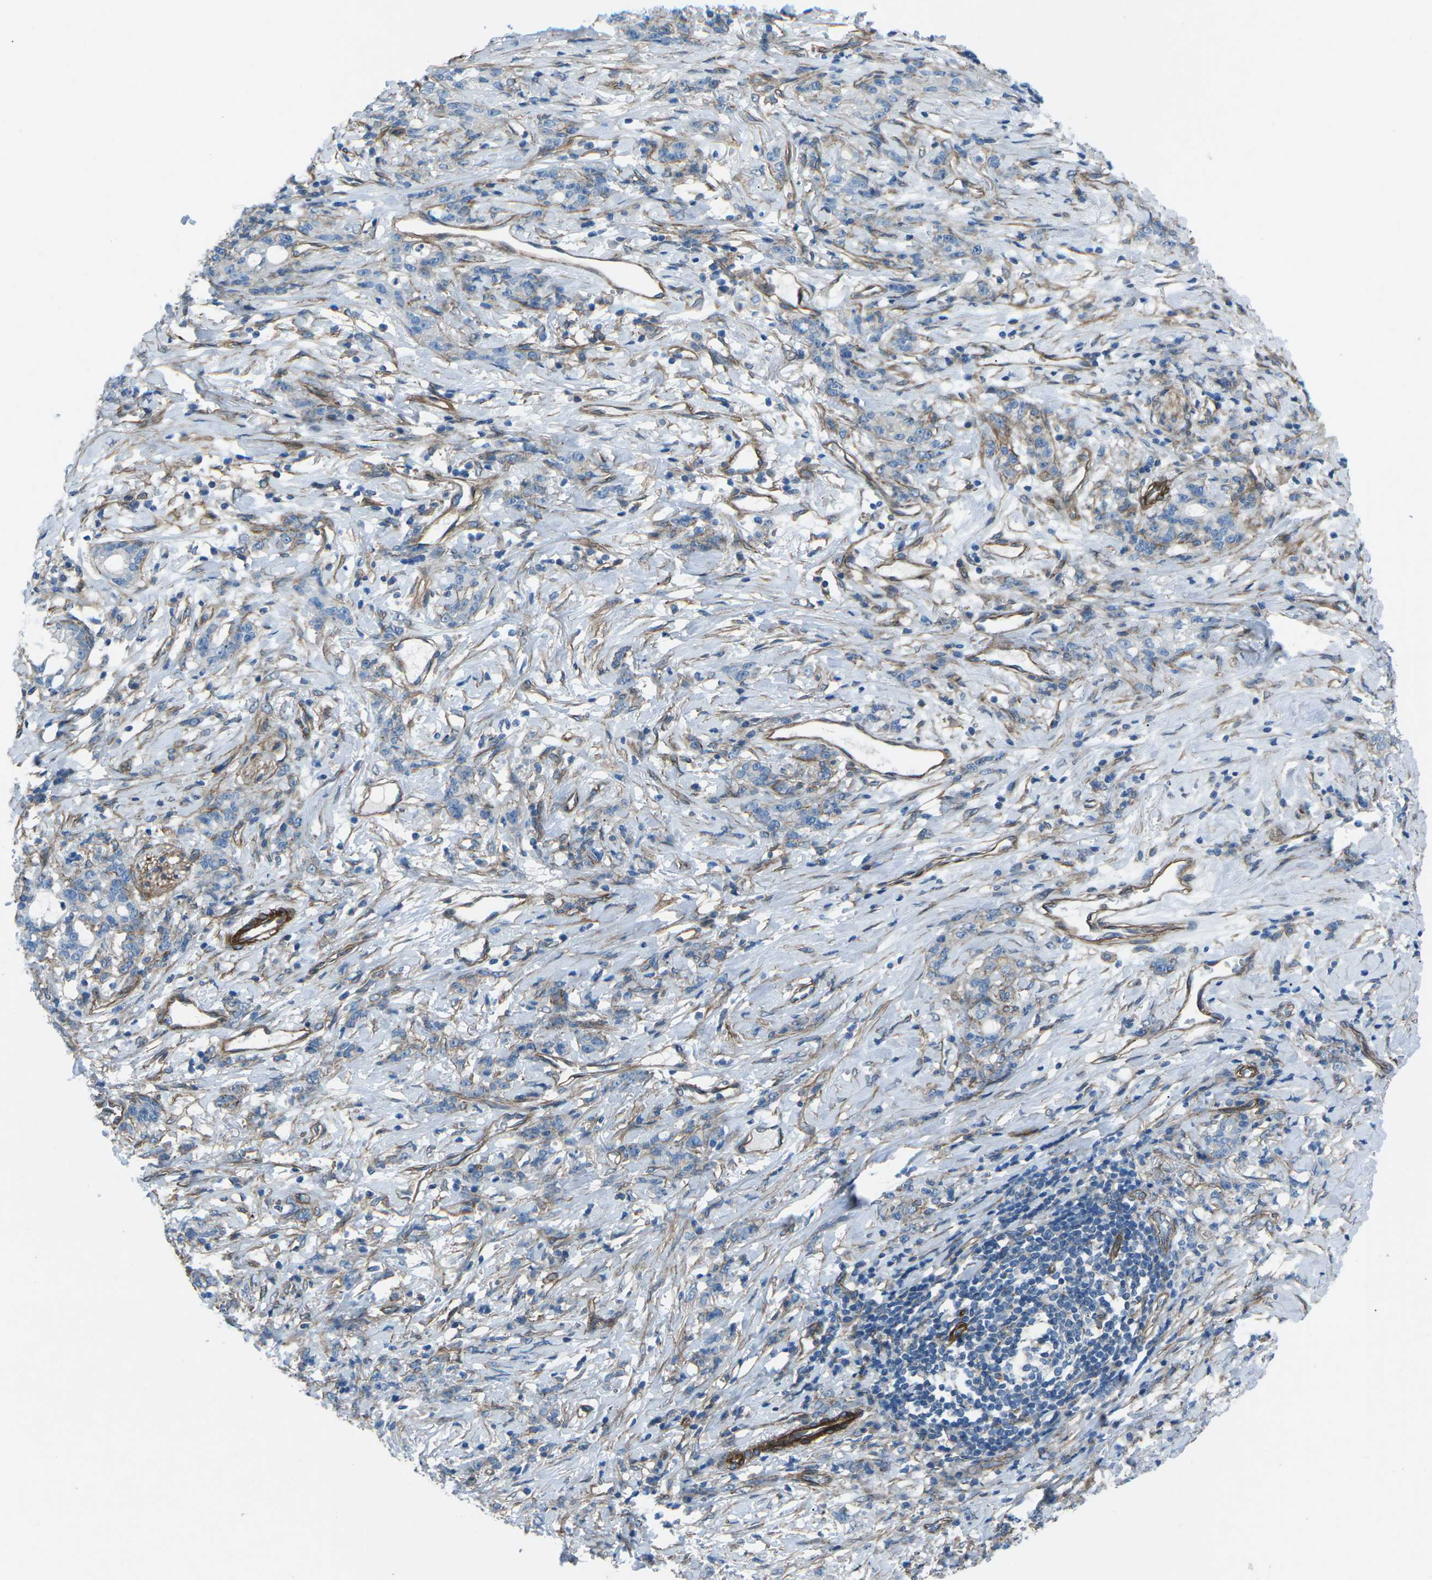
{"staining": {"intensity": "weak", "quantity": "<25%", "location": "cytoplasmic/membranous"}, "tissue": "stomach cancer", "cell_type": "Tumor cells", "image_type": "cancer", "snomed": [{"axis": "morphology", "description": "Adenocarcinoma, NOS"}, {"axis": "topography", "description": "Stomach, lower"}], "caption": "DAB (3,3'-diaminobenzidine) immunohistochemical staining of human adenocarcinoma (stomach) demonstrates no significant expression in tumor cells.", "gene": "UTRN", "patient": {"sex": "male", "age": 88}}